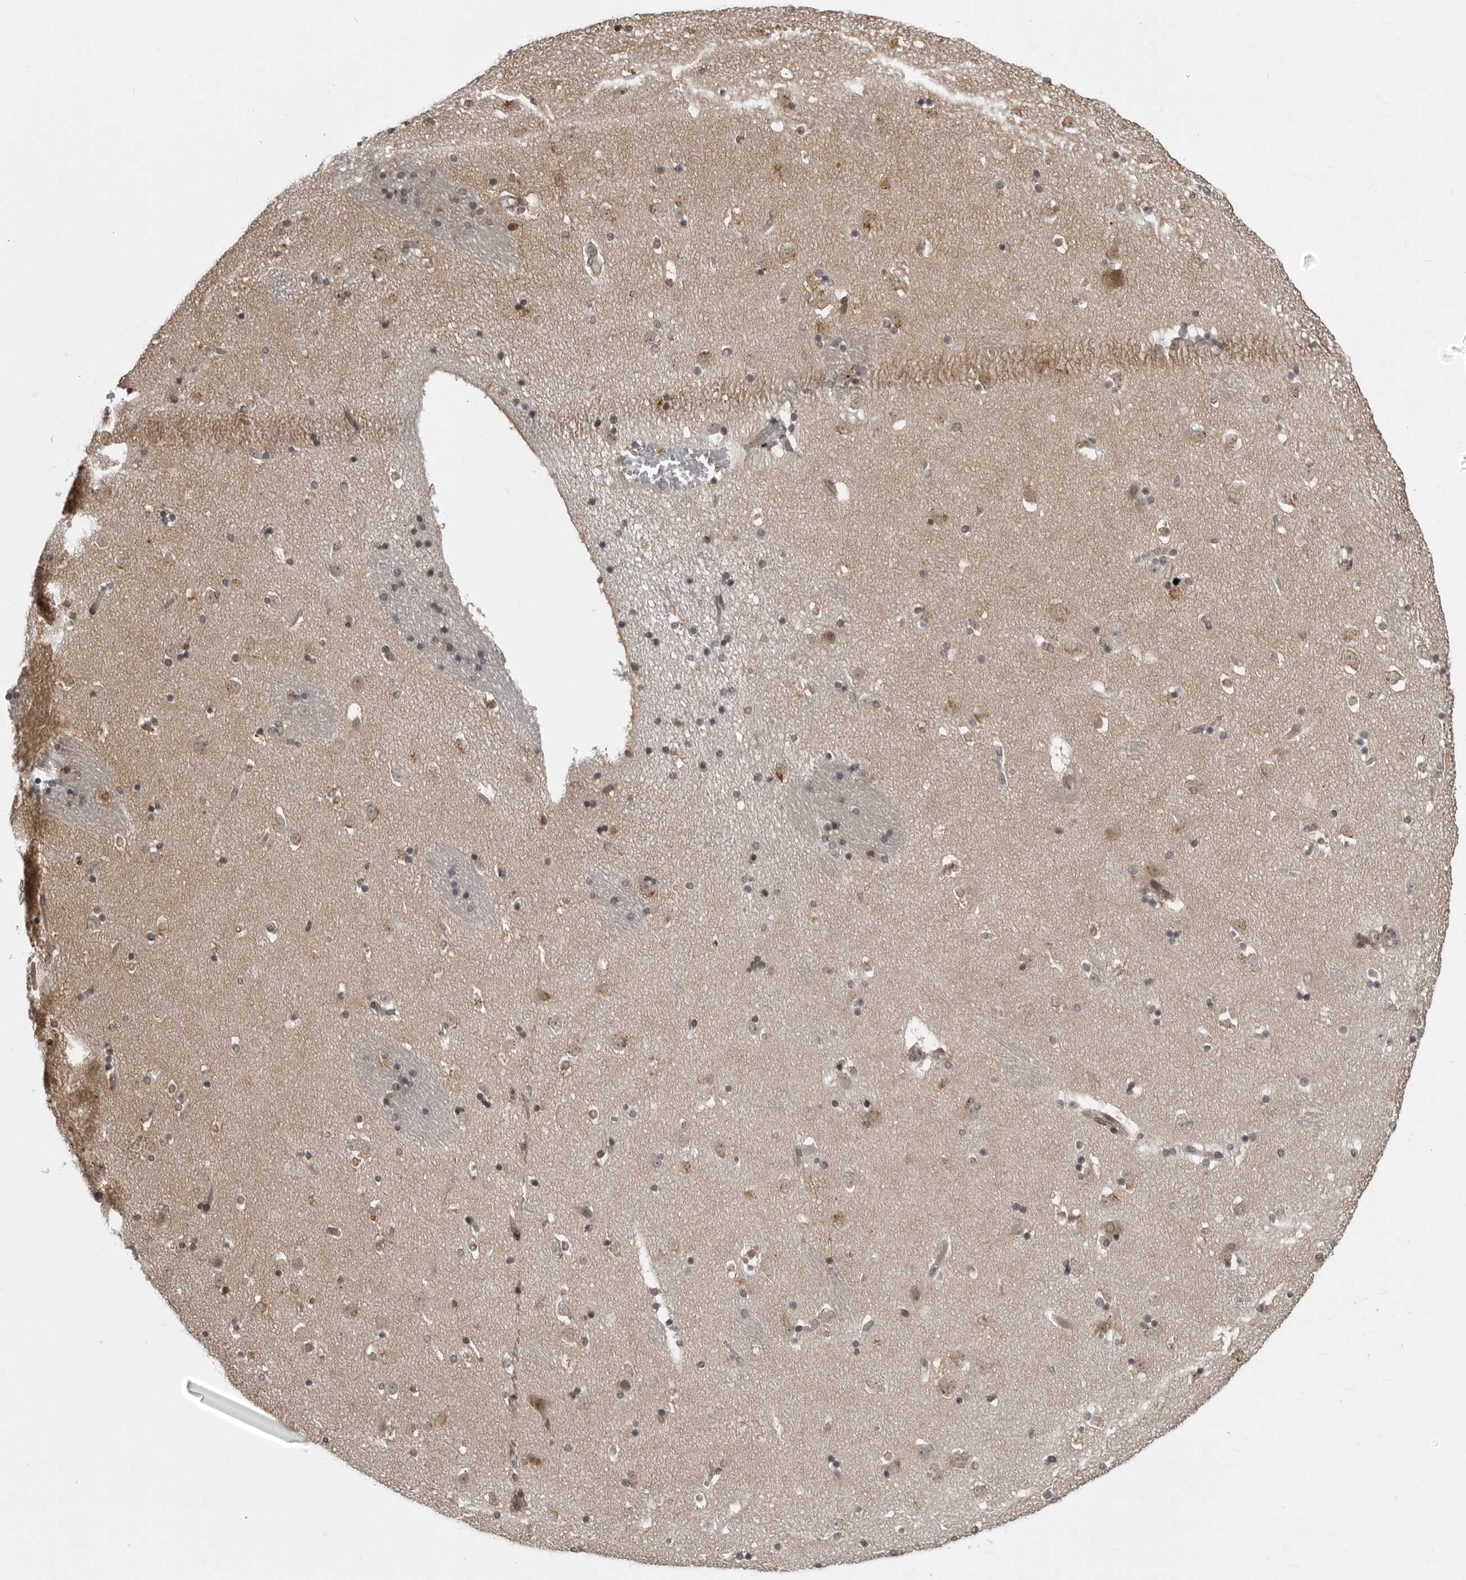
{"staining": {"intensity": "moderate", "quantity": "<25%", "location": "nuclear"}, "tissue": "caudate", "cell_type": "Glial cells", "image_type": "normal", "snomed": [{"axis": "morphology", "description": "Normal tissue, NOS"}, {"axis": "topography", "description": "Lateral ventricle wall"}], "caption": "Protein expression analysis of benign caudate exhibits moderate nuclear positivity in about <25% of glial cells.", "gene": "RTCA", "patient": {"sex": "male", "age": 45}}